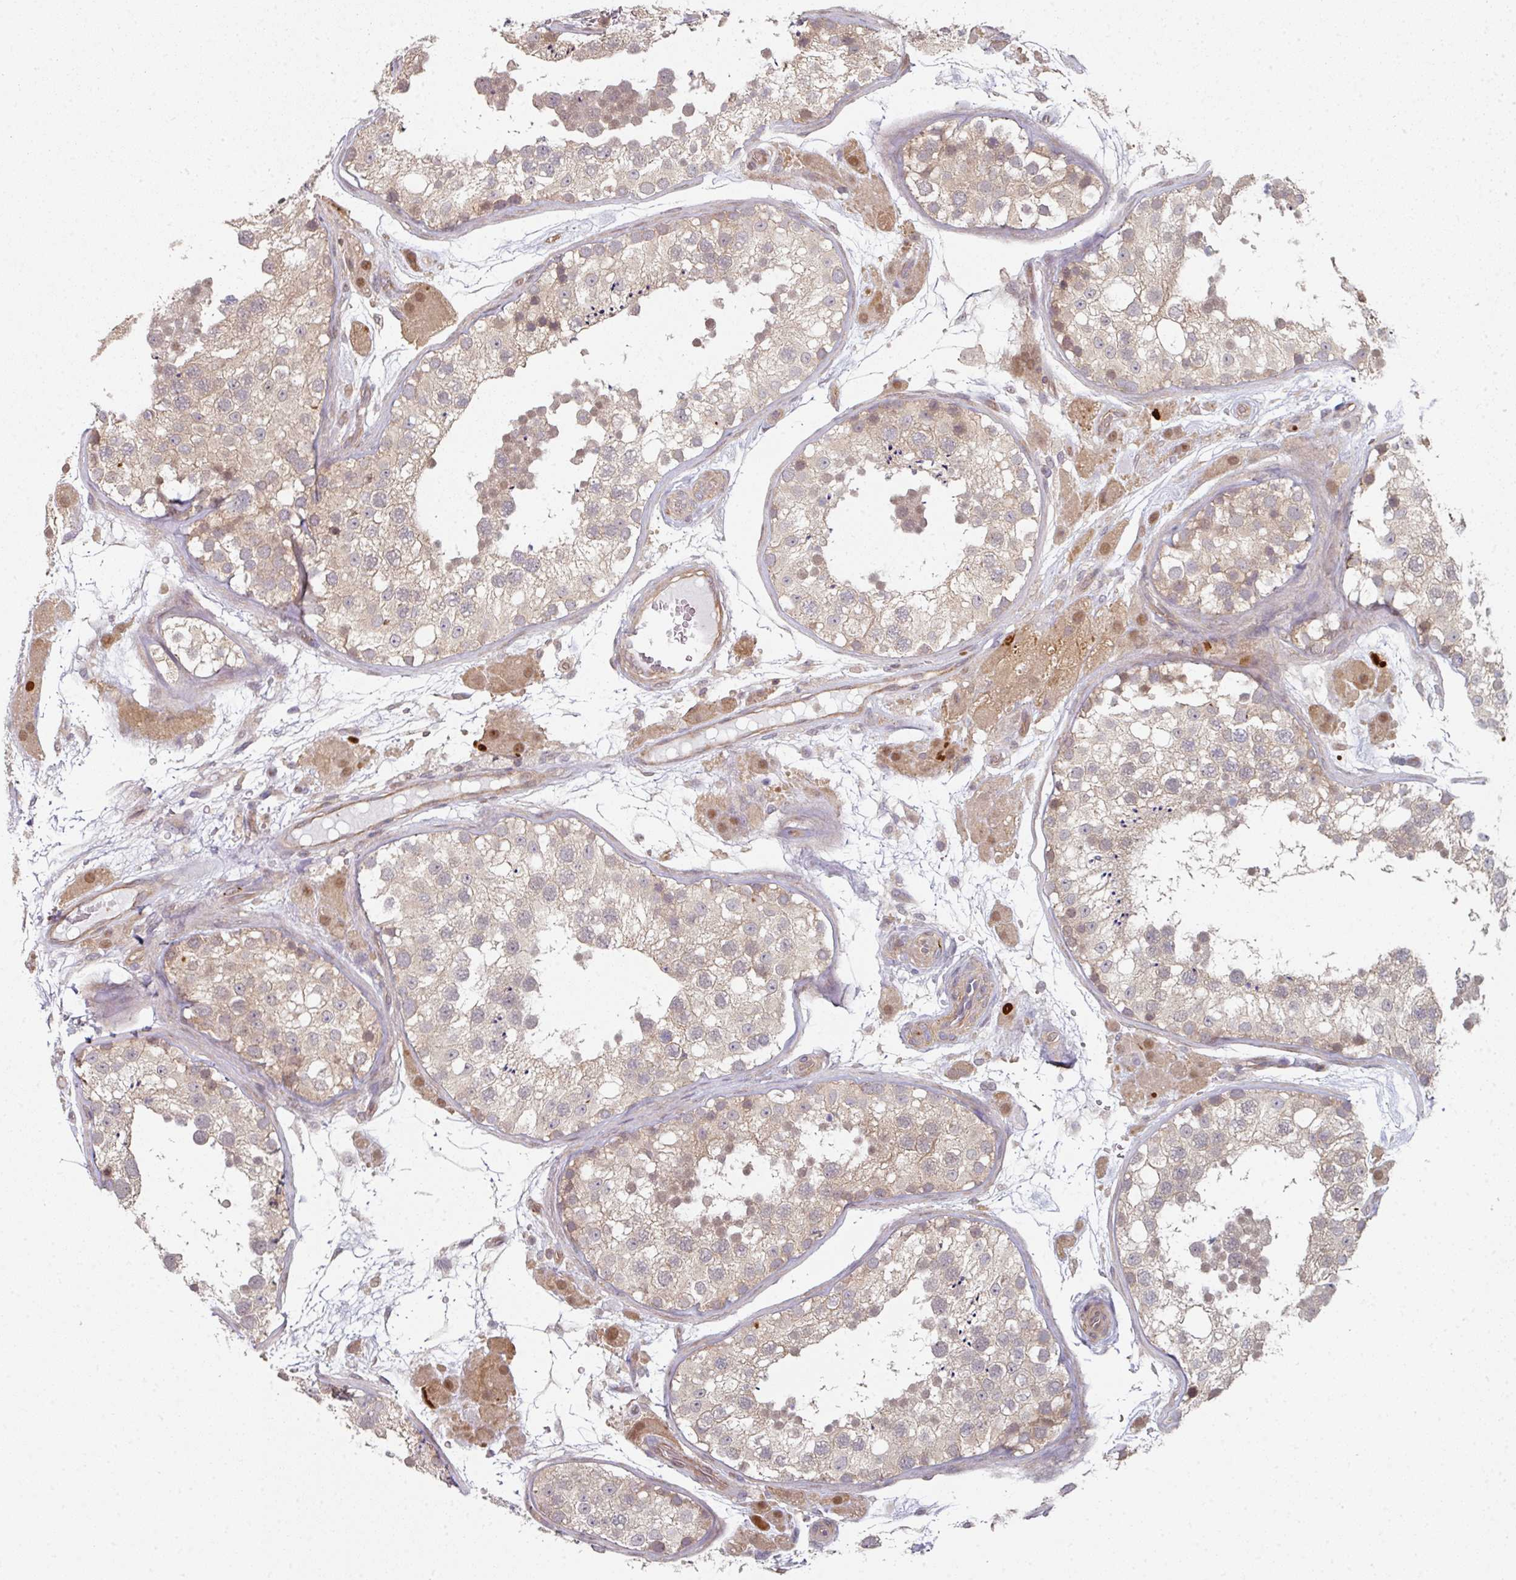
{"staining": {"intensity": "moderate", "quantity": "25%-75%", "location": "cytoplasmic/membranous,nuclear"}, "tissue": "testis", "cell_type": "Cells in seminiferous ducts", "image_type": "normal", "snomed": [{"axis": "morphology", "description": "Normal tissue, NOS"}, {"axis": "topography", "description": "Testis"}], "caption": "Testis stained with DAB (3,3'-diaminobenzidine) immunohistochemistry demonstrates medium levels of moderate cytoplasmic/membranous,nuclear expression in approximately 25%-75% of cells in seminiferous ducts.", "gene": "PSME3IP1", "patient": {"sex": "male", "age": 26}}